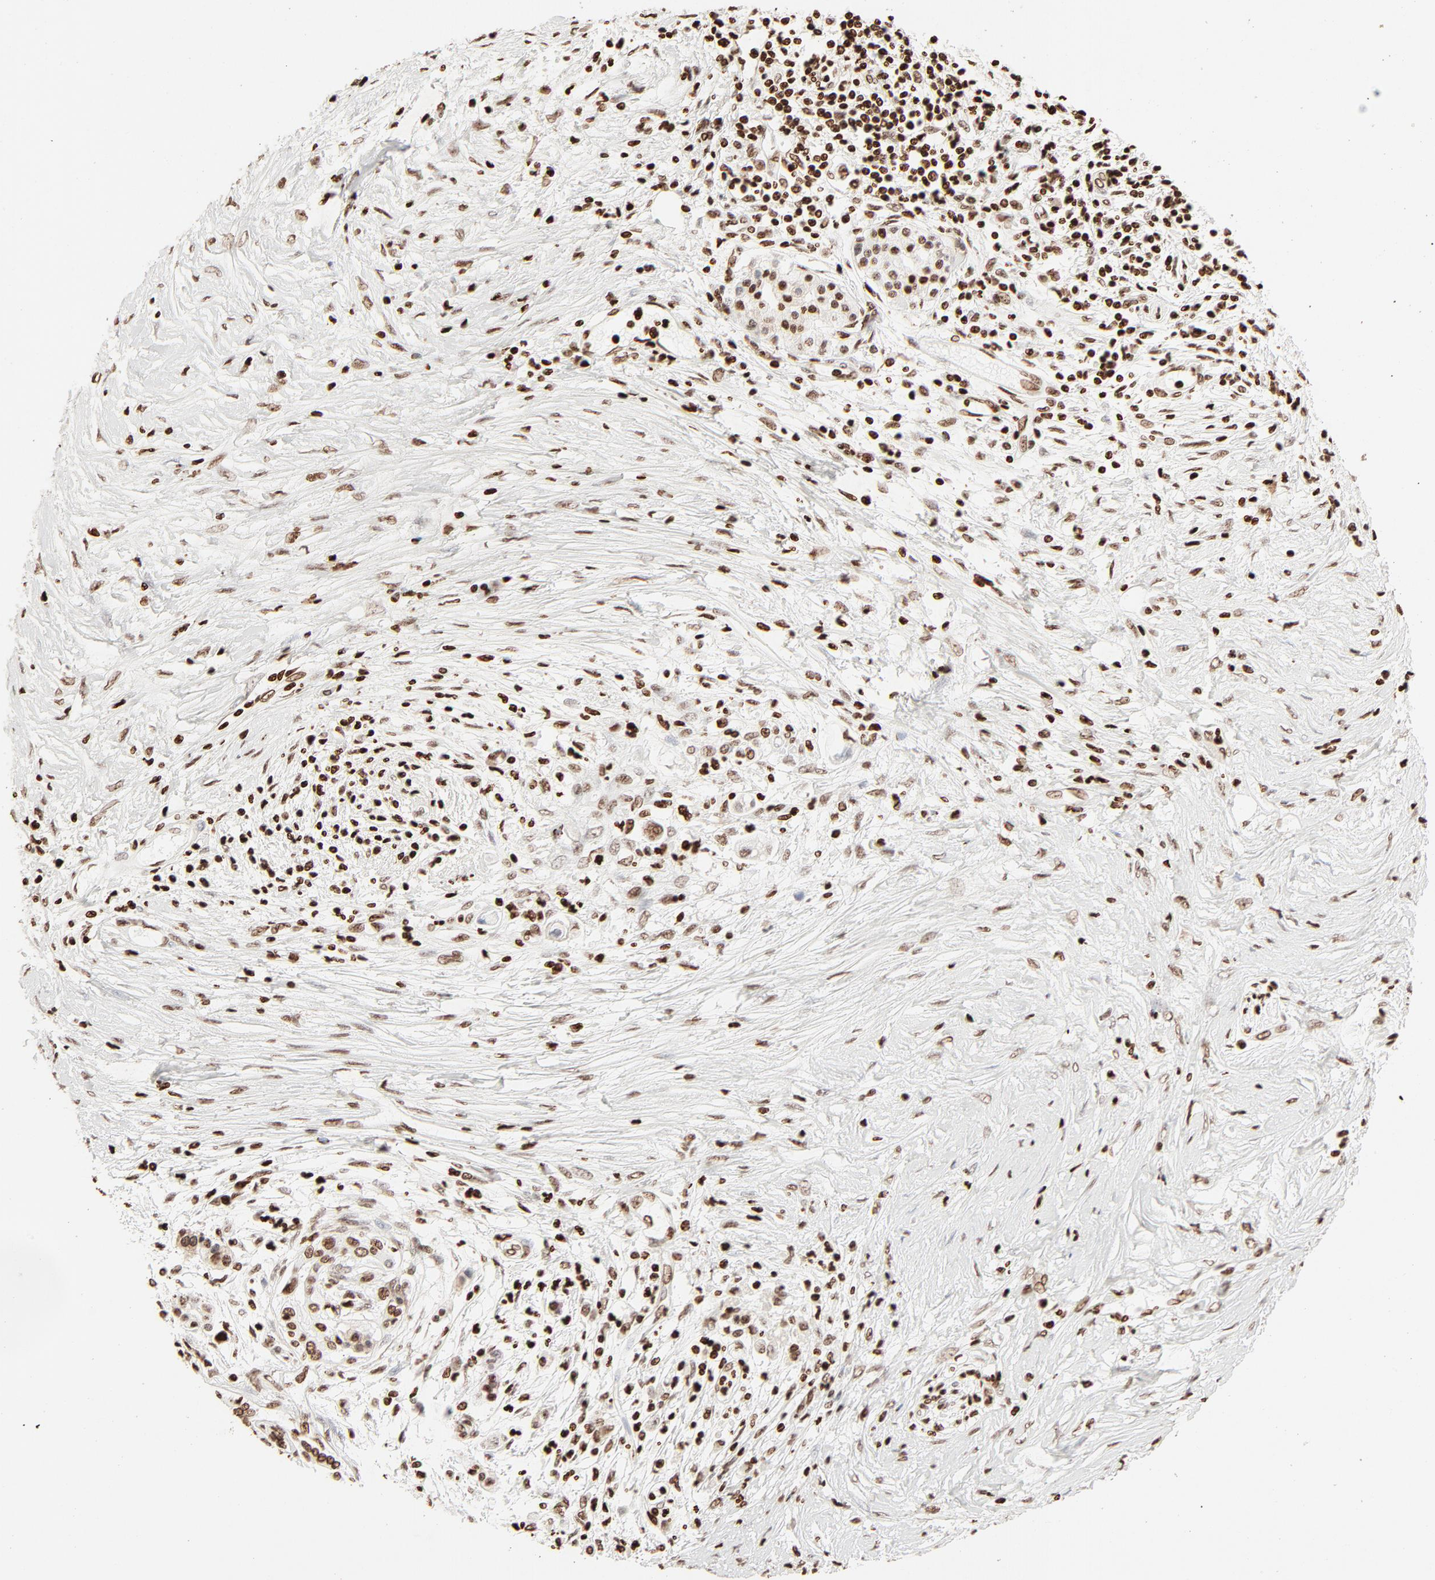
{"staining": {"intensity": "moderate", "quantity": ">75%", "location": "nuclear"}, "tissue": "pancreatic cancer", "cell_type": "Tumor cells", "image_type": "cancer", "snomed": [{"axis": "morphology", "description": "Adenocarcinoma, NOS"}, {"axis": "topography", "description": "Pancreas"}], "caption": "Immunohistochemical staining of human pancreatic cancer (adenocarcinoma) shows medium levels of moderate nuclear expression in approximately >75% of tumor cells. Nuclei are stained in blue.", "gene": "HMGB2", "patient": {"sex": "female", "age": 59}}